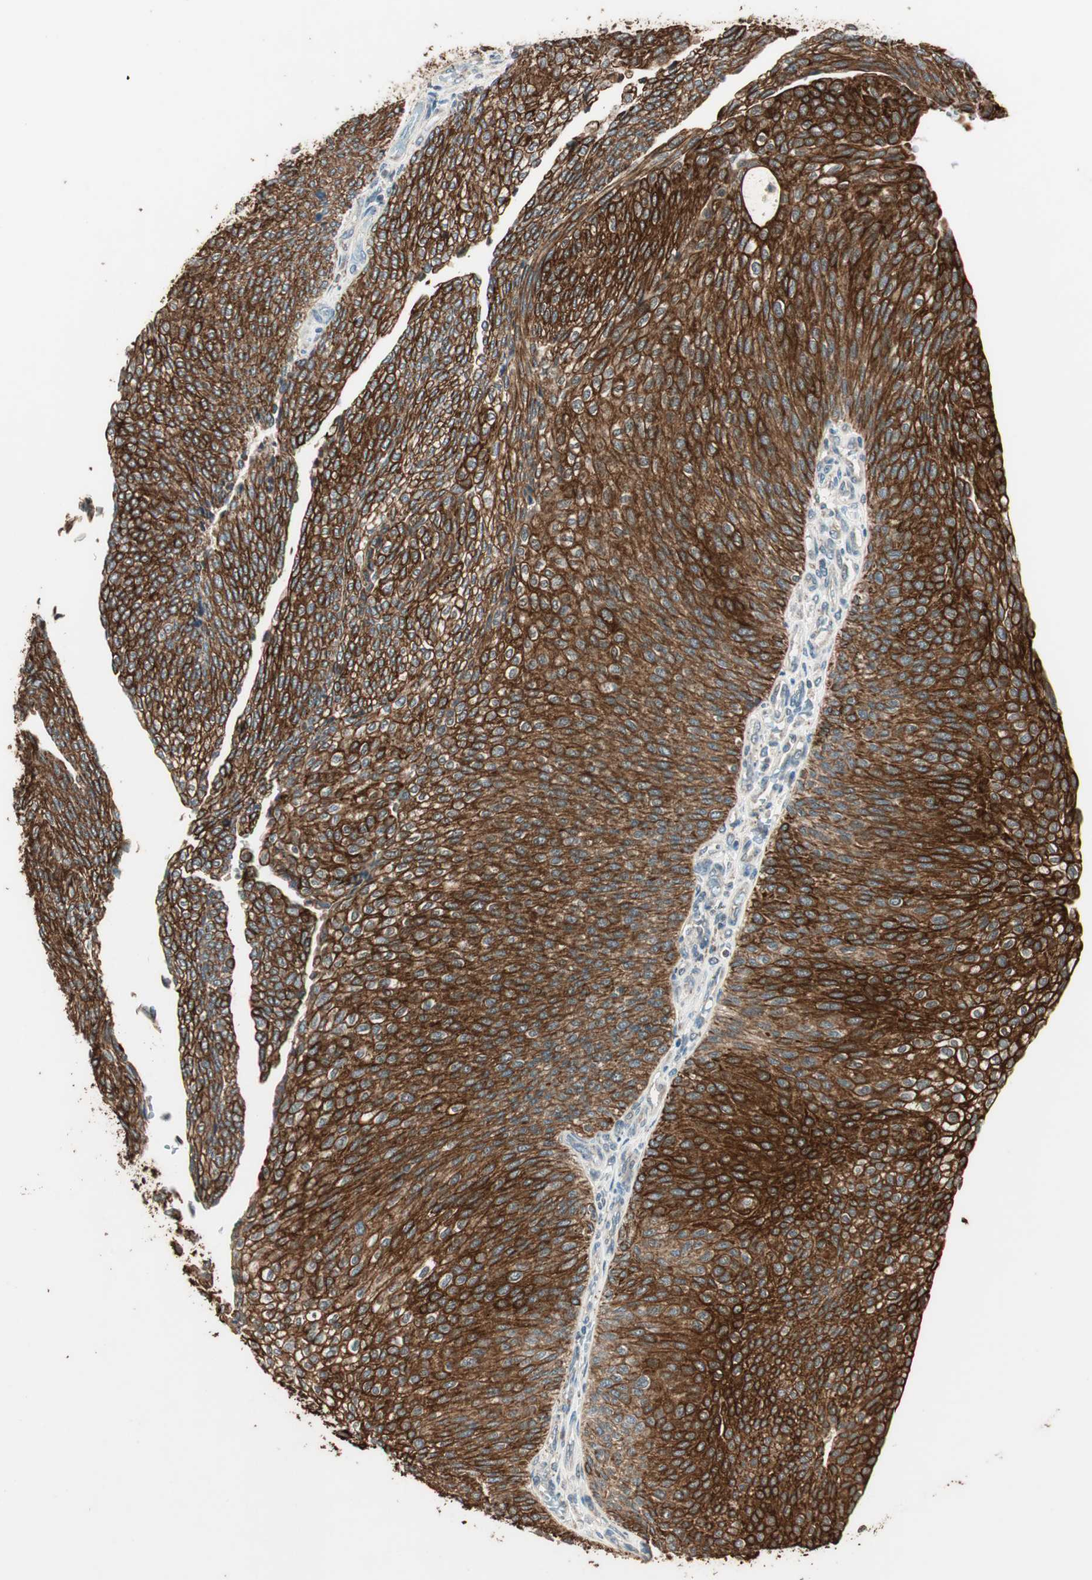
{"staining": {"intensity": "strong", "quantity": ">75%", "location": "cytoplasmic/membranous"}, "tissue": "urothelial cancer", "cell_type": "Tumor cells", "image_type": "cancer", "snomed": [{"axis": "morphology", "description": "Urothelial carcinoma, Low grade"}, {"axis": "topography", "description": "Urinary bladder"}], "caption": "Human urothelial cancer stained with a protein marker demonstrates strong staining in tumor cells.", "gene": "TRIM21", "patient": {"sex": "female", "age": 79}}